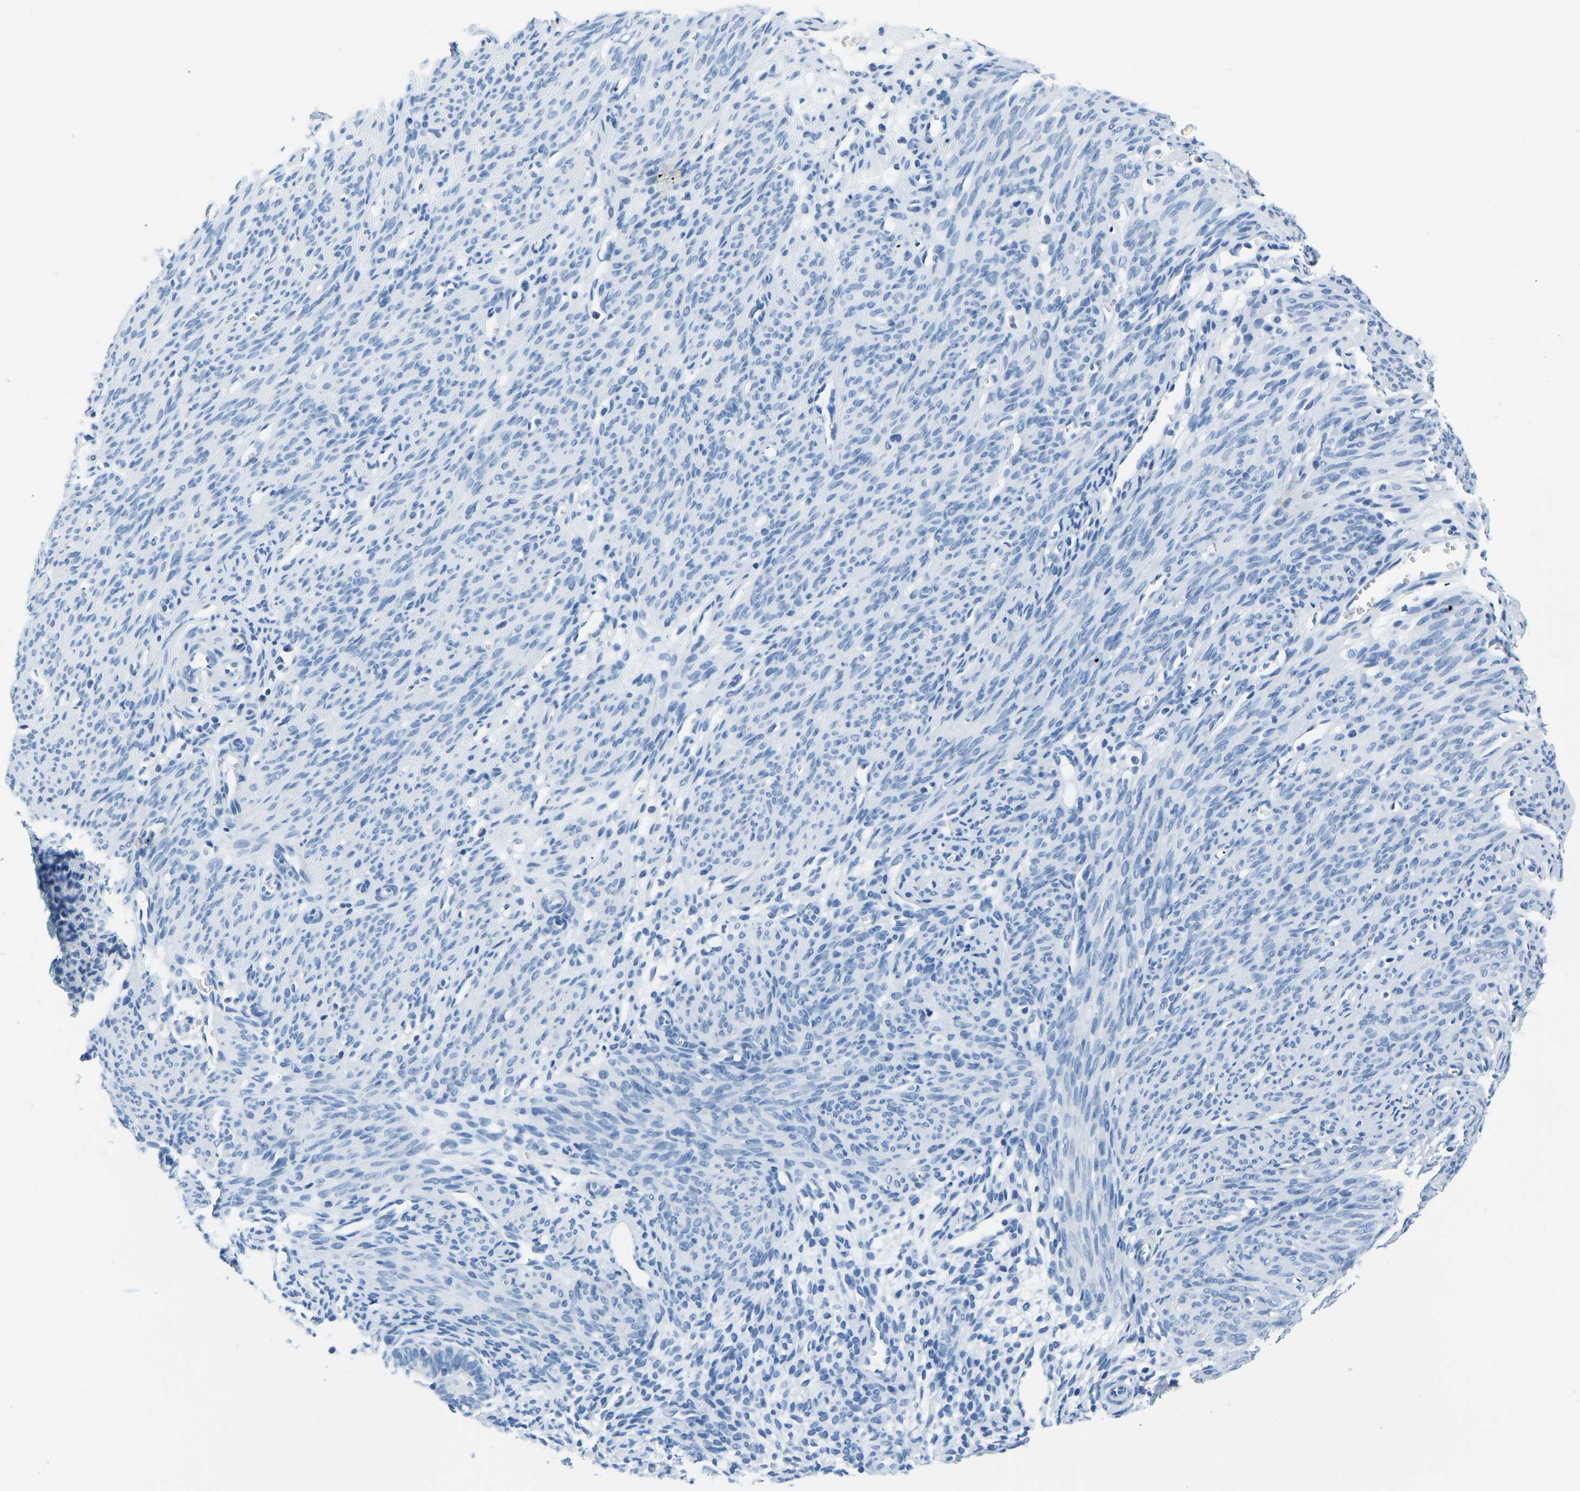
{"staining": {"intensity": "negative", "quantity": "none", "location": "none"}, "tissue": "endometrium", "cell_type": "Cells in endometrial stroma", "image_type": "normal", "snomed": [{"axis": "morphology", "description": "Normal tissue, NOS"}, {"axis": "morphology", "description": "Adenocarcinoma, NOS"}, {"axis": "topography", "description": "Endometrium"}, {"axis": "topography", "description": "Ovary"}], "caption": "DAB (3,3'-diaminobenzidine) immunohistochemical staining of benign human endometrium shows no significant positivity in cells in endometrial stroma.", "gene": "SERPINB3", "patient": {"sex": "female", "age": 68}}